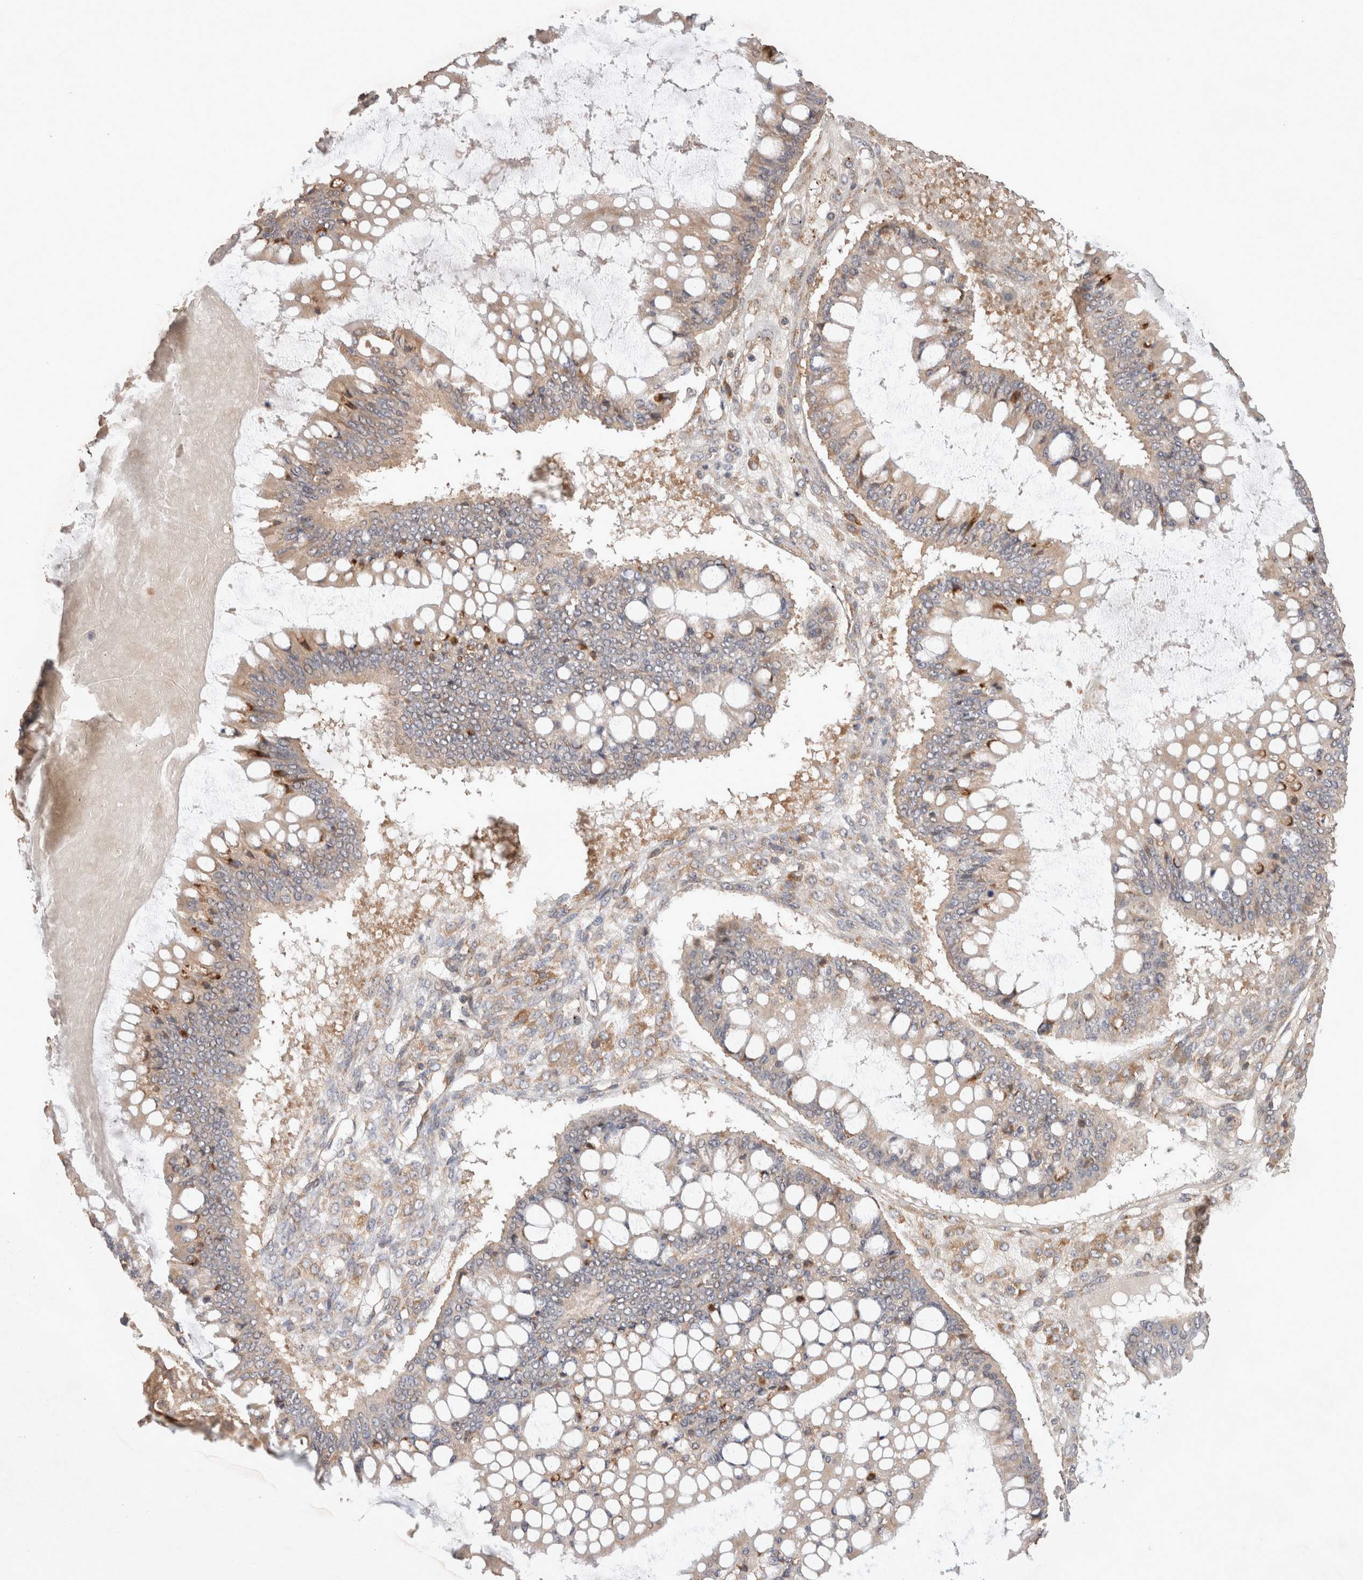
{"staining": {"intensity": "weak", "quantity": ">75%", "location": "cytoplasmic/membranous"}, "tissue": "ovarian cancer", "cell_type": "Tumor cells", "image_type": "cancer", "snomed": [{"axis": "morphology", "description": "Cystadenocarcinoma, mucinous, NOS"}, {"axis": "topography", "description": "Ovary"}], "caption": "Immunohistochemistry photomicrograph of human ovarian cancer stained for a protein (brown), which shows low levels of weak cytoplasmic/membranous staining in approximately >75% of tumor cells.", "gene": "HROB", "patient": {"sex": "female", "age": 73}}